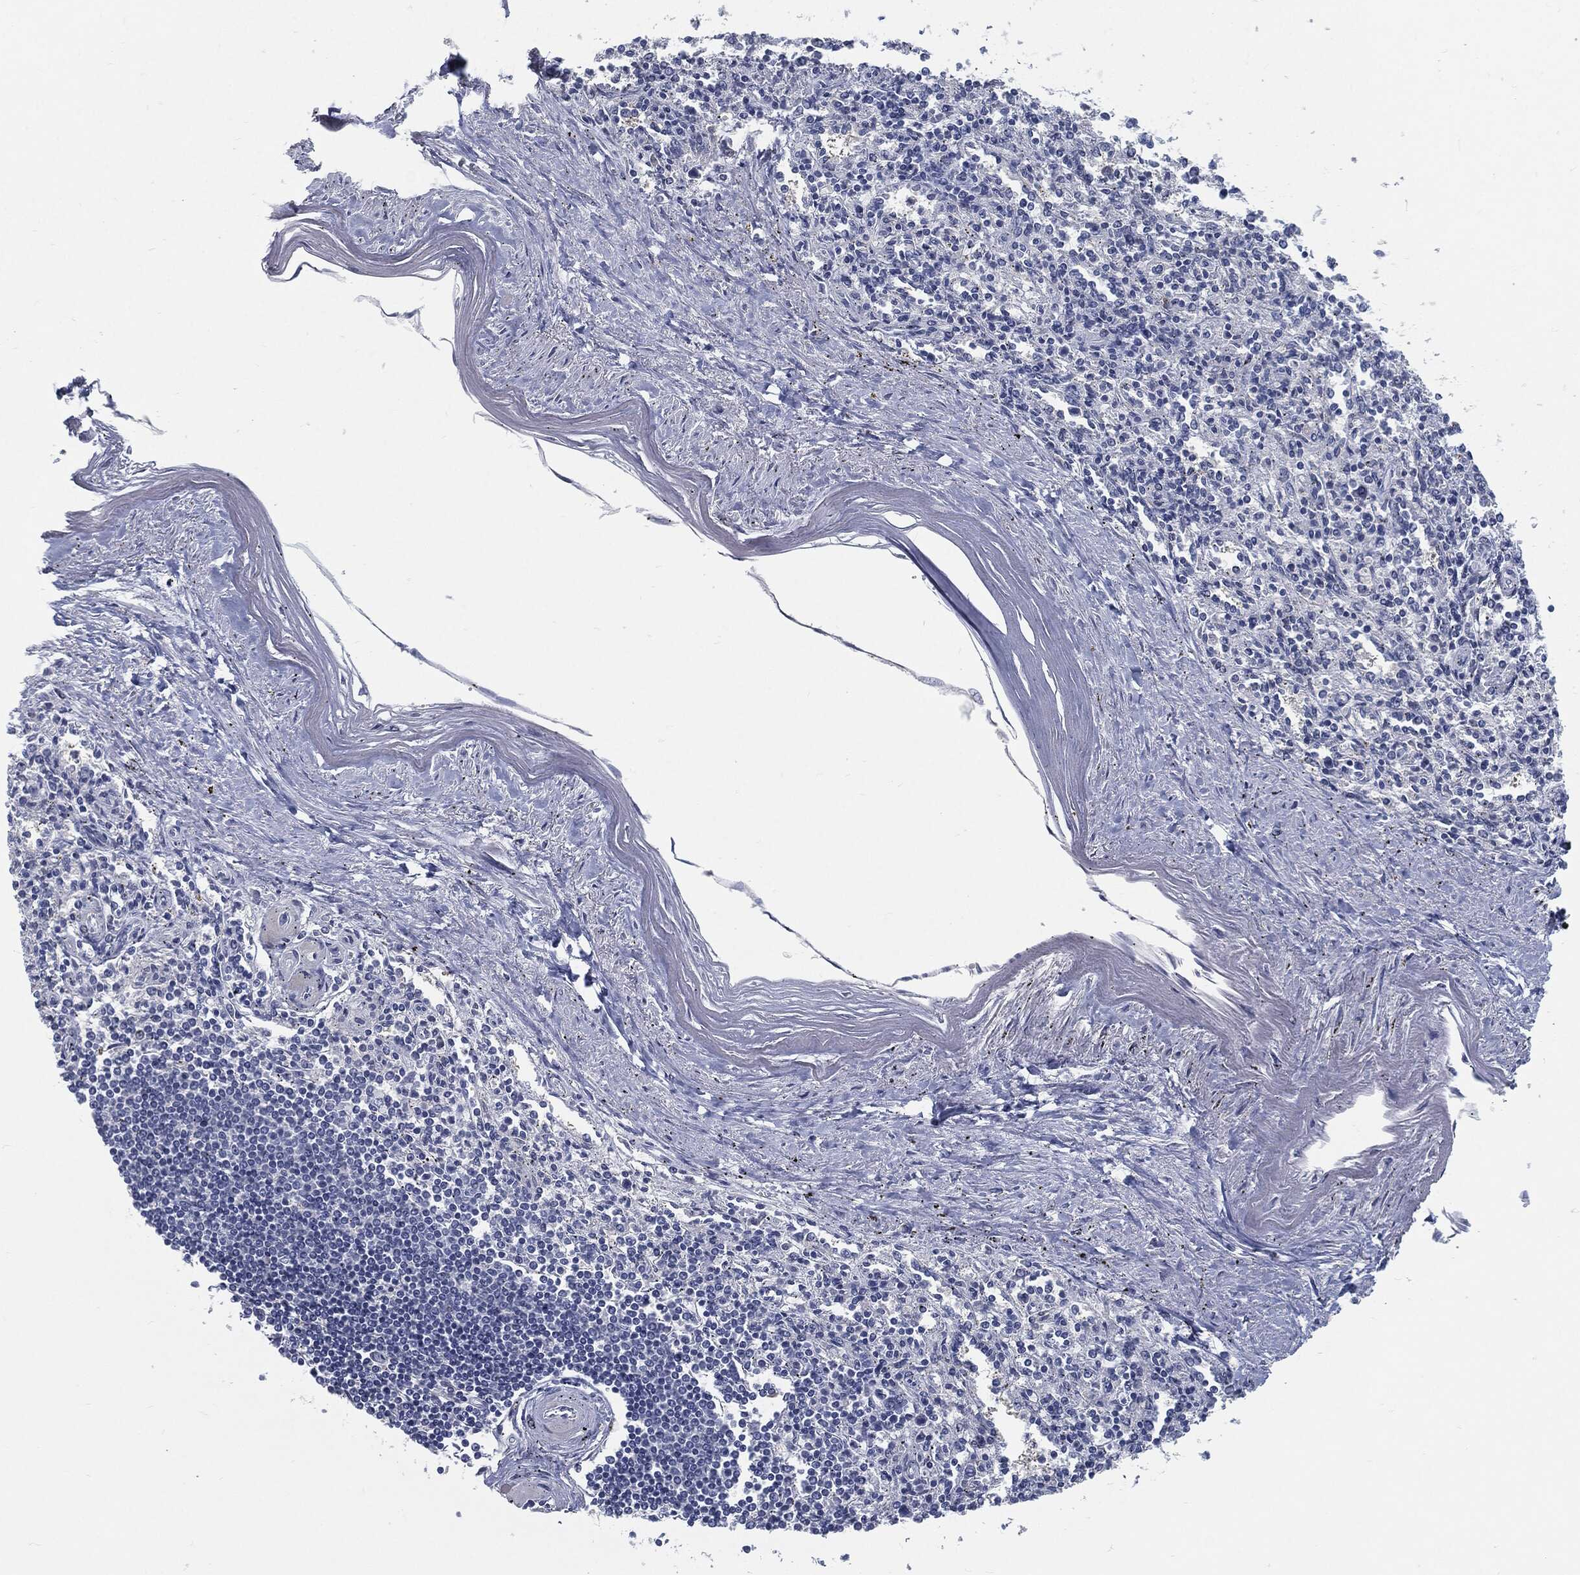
{"staining": {"intensity": "negative", "quantity": "none", "location": "none"}, "tissue": "spleen", "cell_type": "Cells in red pulp", "image_type": "normal", "snomed": [{"axis": "morphology", "description": "Normal tissue, NOS"}, {"axis": "topography", "description": "Spleen"}], "caption": "This is an immunohistochemistry image of normal human spleen. There is no expression in cells in red pulp.", "gene": "PROM1", "patient": {"sex": "male", "age": 69}}